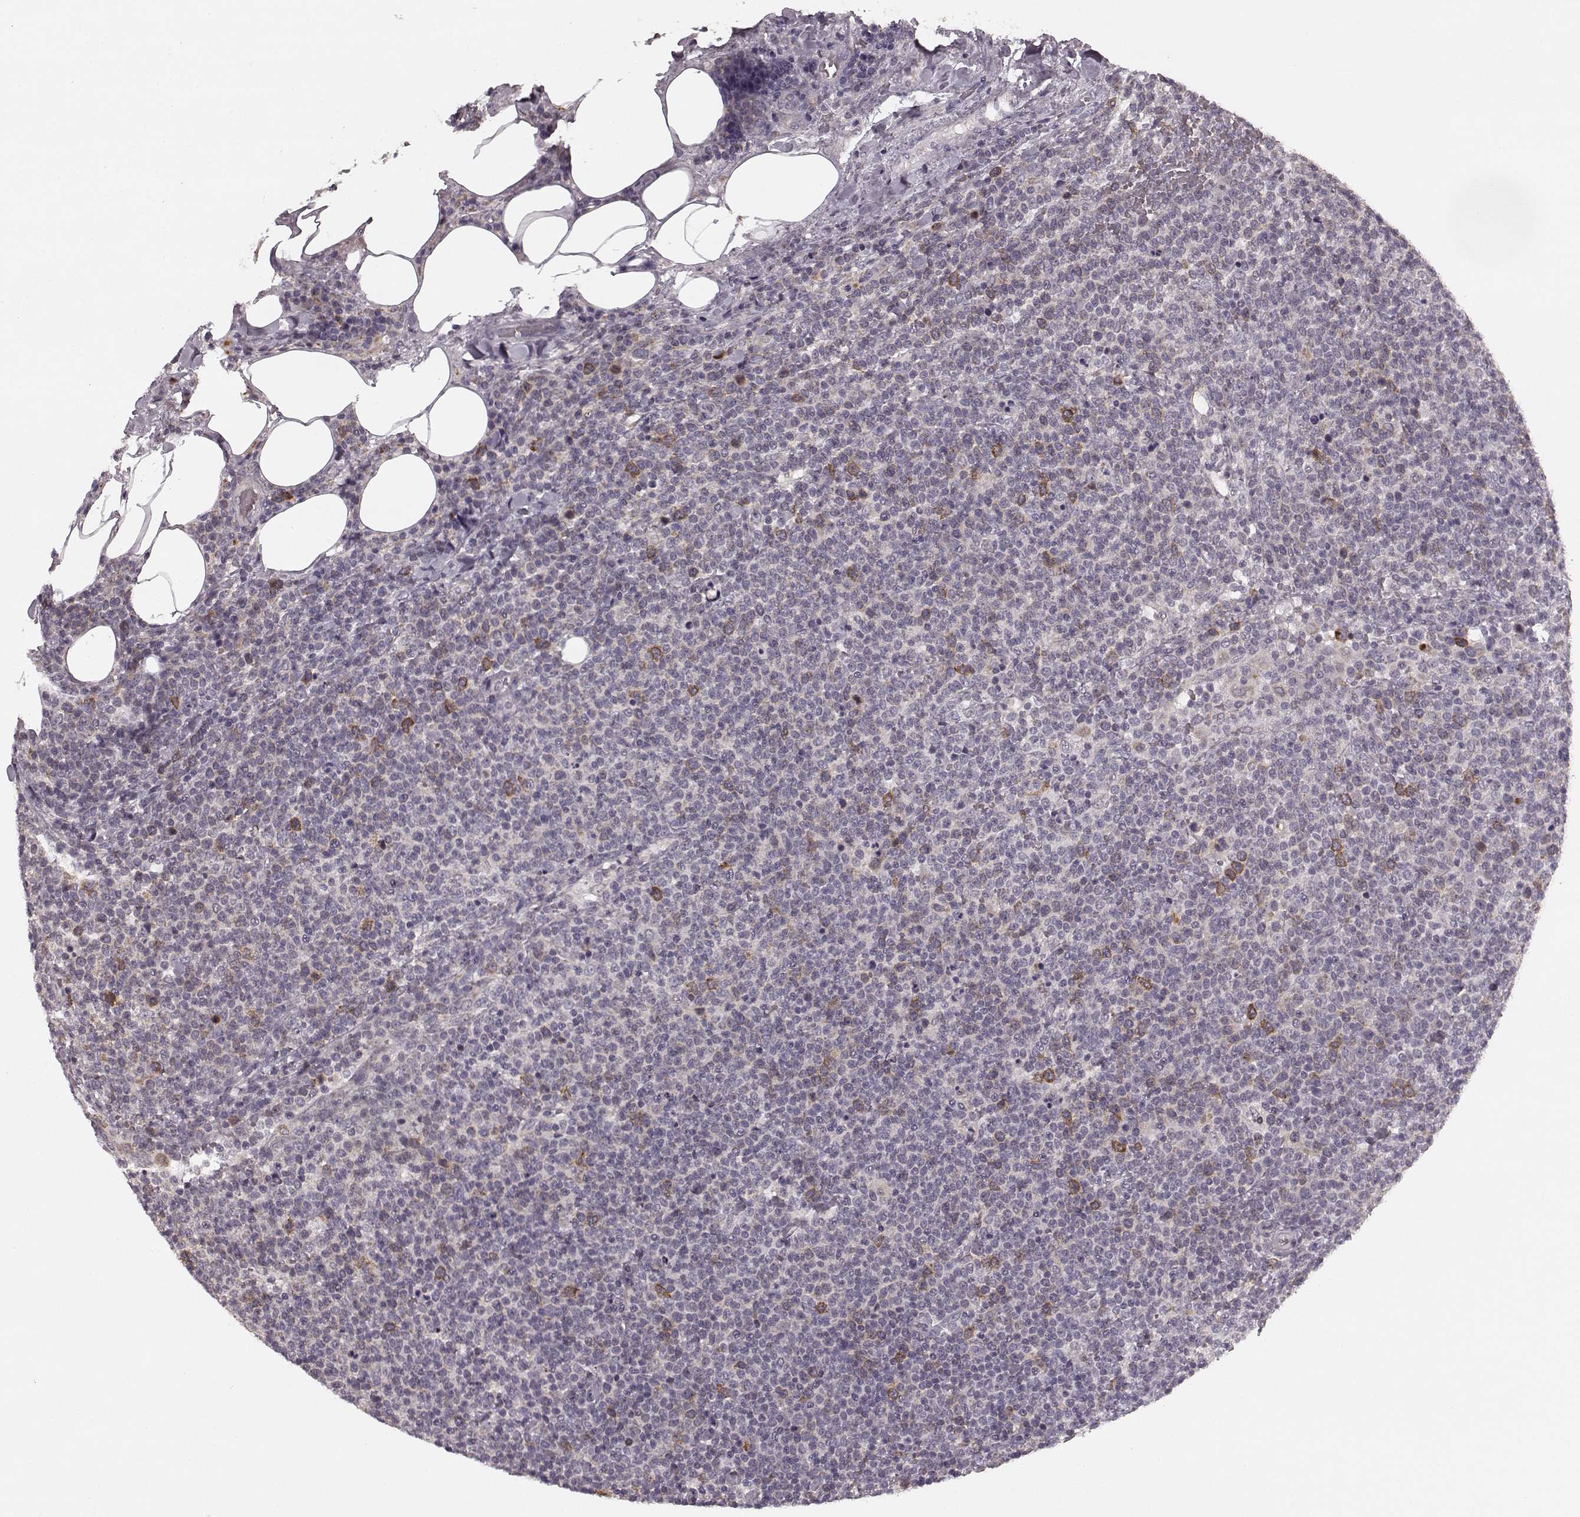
{"staining": {"intensity": "negative", "quantity": "none", "location": "none"}, "tissue": "lymphoma", "cell_type": "Tumor cells", "image_type": "cancer", "snomed": [{"axis": "morphology", "description": "Malignant lymphoma, non-Hodgkin's type, High grade"}, {"axis": "topography", "description": "Lymph node"}], "caption": "High magnification brightfield microscopy of lymphoma stained with DAB (3,3'-diaminobenzidine) (brown) and counterstained with hematoxylin (blue): tumor cells show no significant staining.", "gene": "HMMR", "patient": {"sex": "male", "age": 61}}